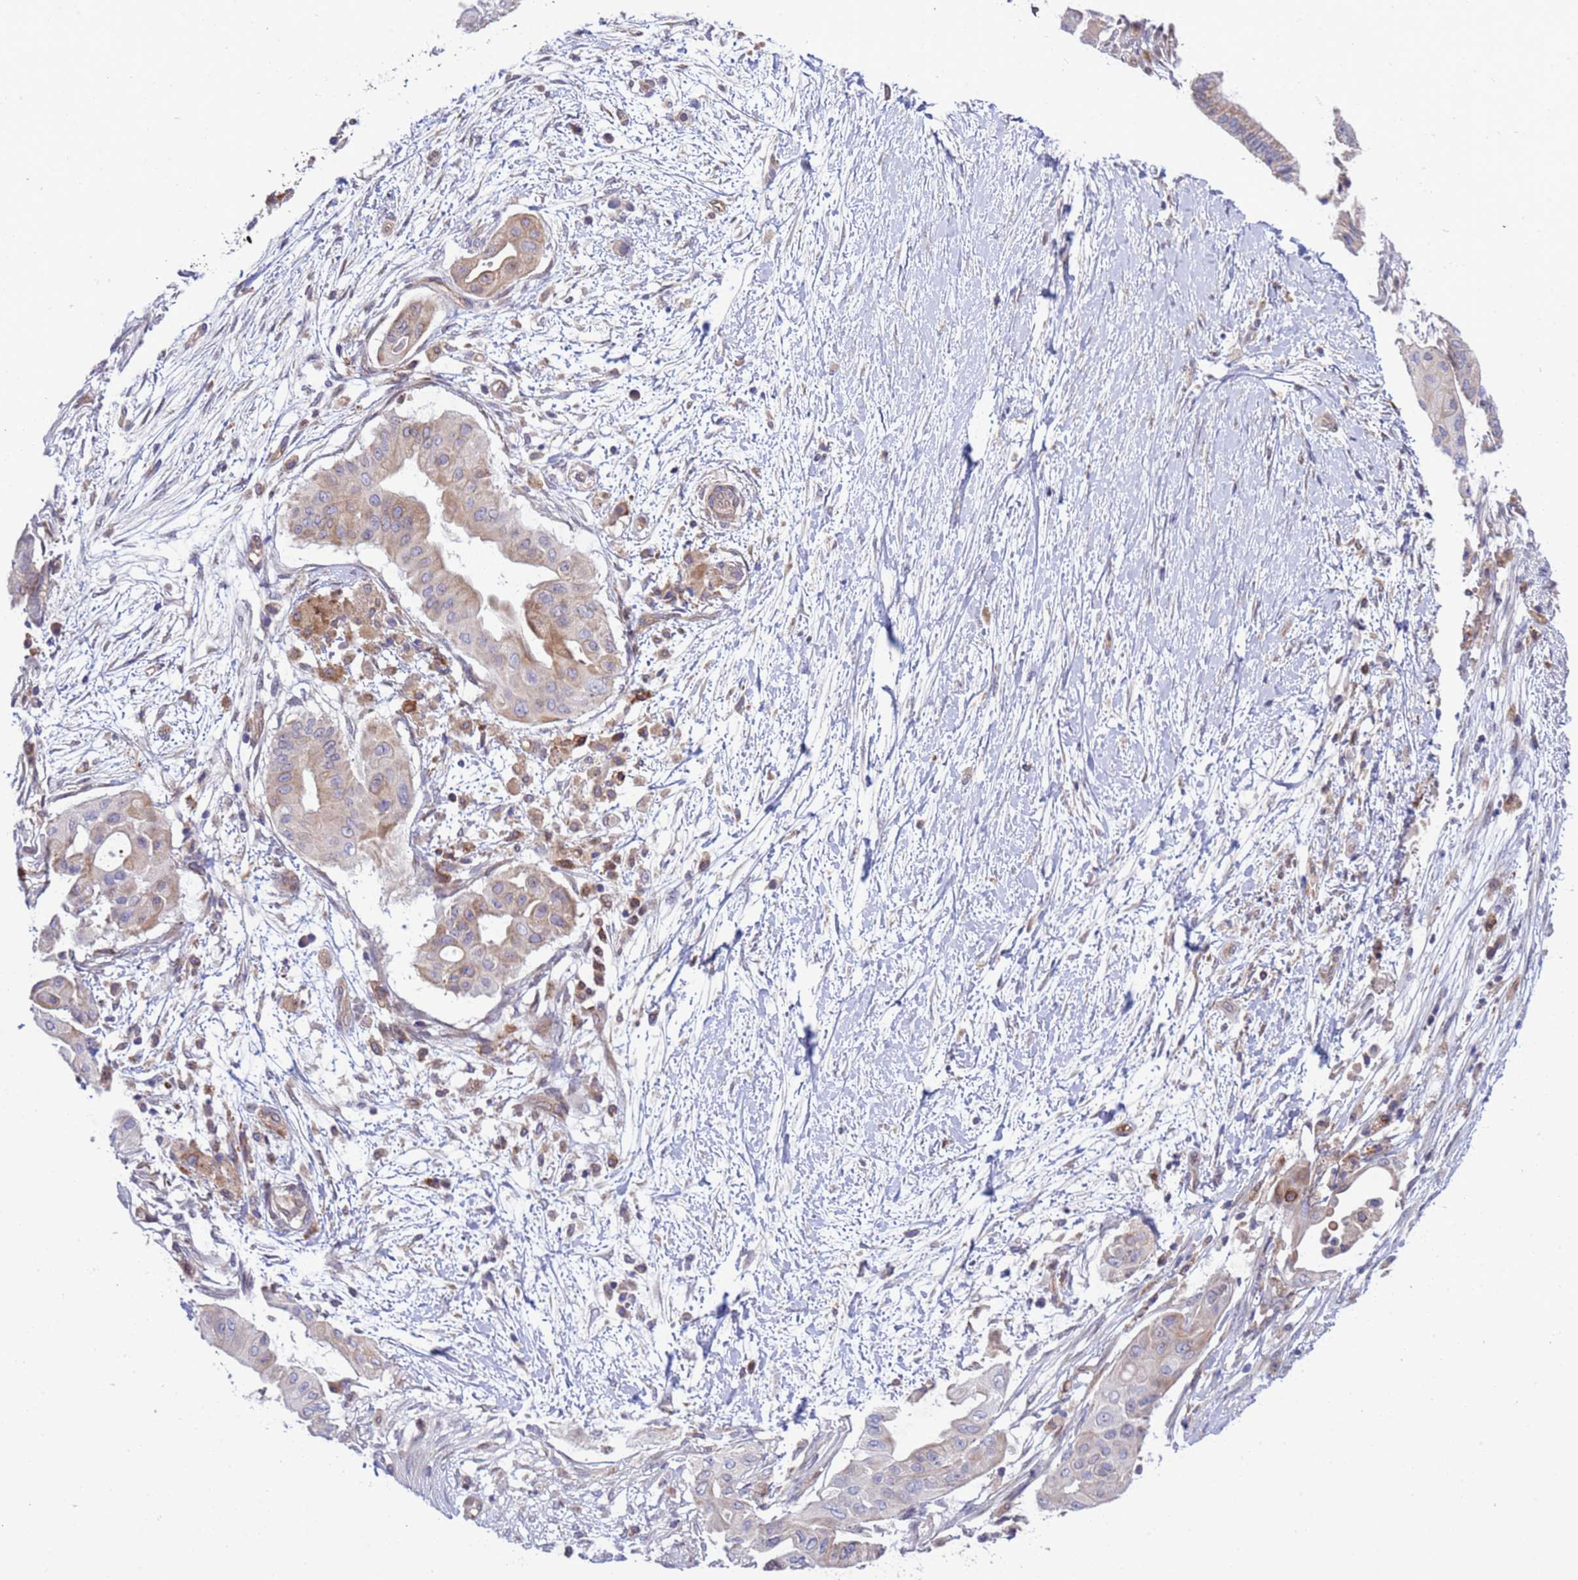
{"staining": {"intensity": "weak", "quantity": "<25%", "location": "cytoplasmic/membranous"}, "tissue": "pancreatic cancer", "cell_type": "Tumor cells", "image_type": "cancer", "snomed": [{"axis": "morphology", "description": "Adenocarcinoma, NOS"}, {"axis": "topography", "description": "Pancreas"}], "caption": "DAB immunohistochemical staining of adenocarcinoma (pancreatic) exhibits no significant positivity in tumor cells.", "gene": "RAPGEF4", "patient": {"sex": "male", "age": 68}}